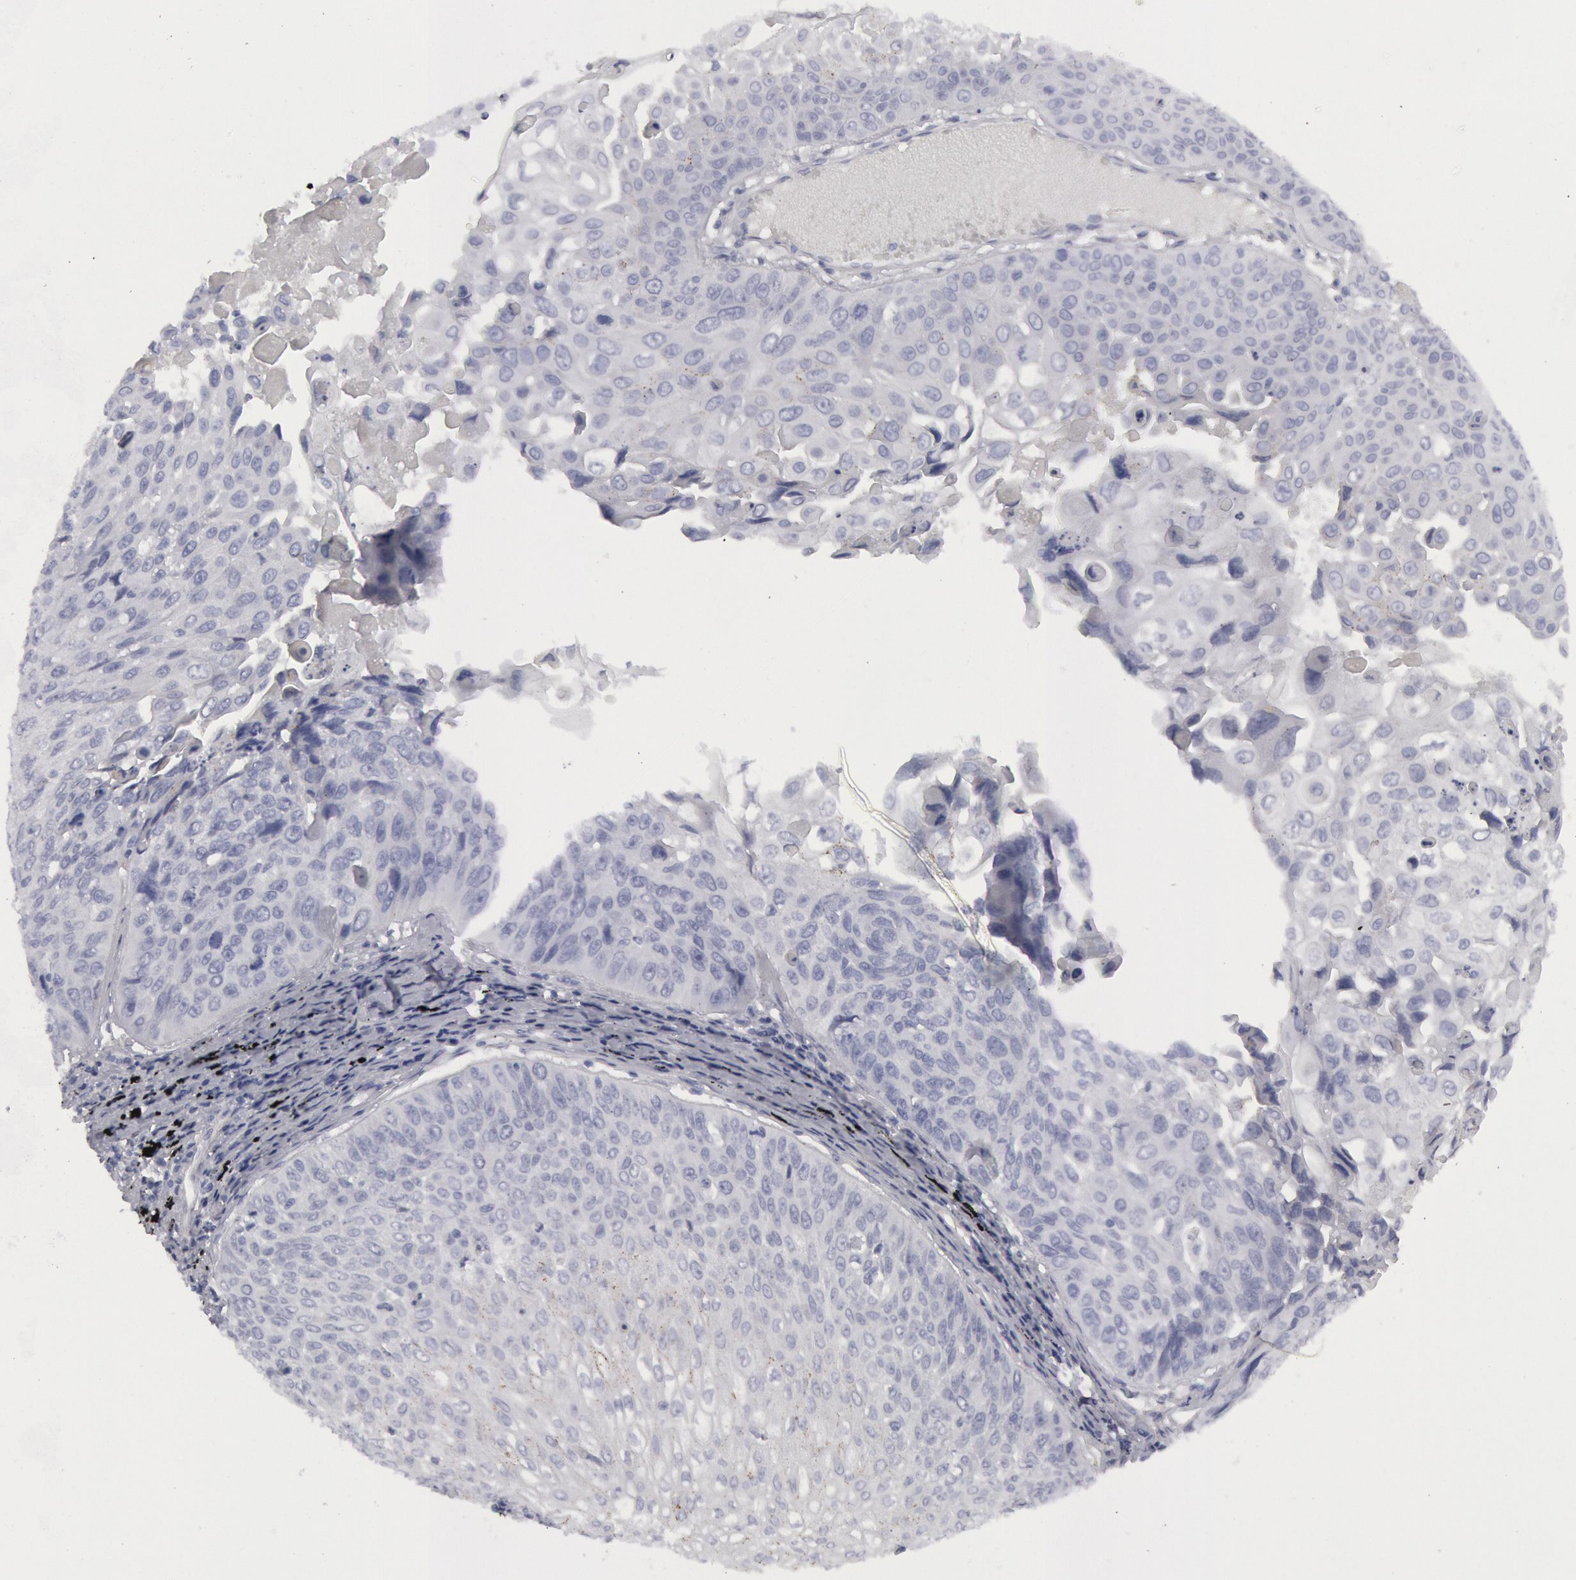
{"staining": {"intensity": "negative", "quantity": "none", "location": "none"}, "tissue": "lung cancer", "cell_type": "Tumor cells", "image_type": "cancer", "snomed": [{"axis": "morphology", "description": "Adenocarcinoma, NOS"}, {"axis": "topography", "description": "Lung"}], "caption": "This is an immunohistochemistry (IHC) photomicrograph of human lung adenocarcinoma. There is no positivity in tumor cells.", "gene": "FHL1", "patient": {"sex": "male", "age": 60}}